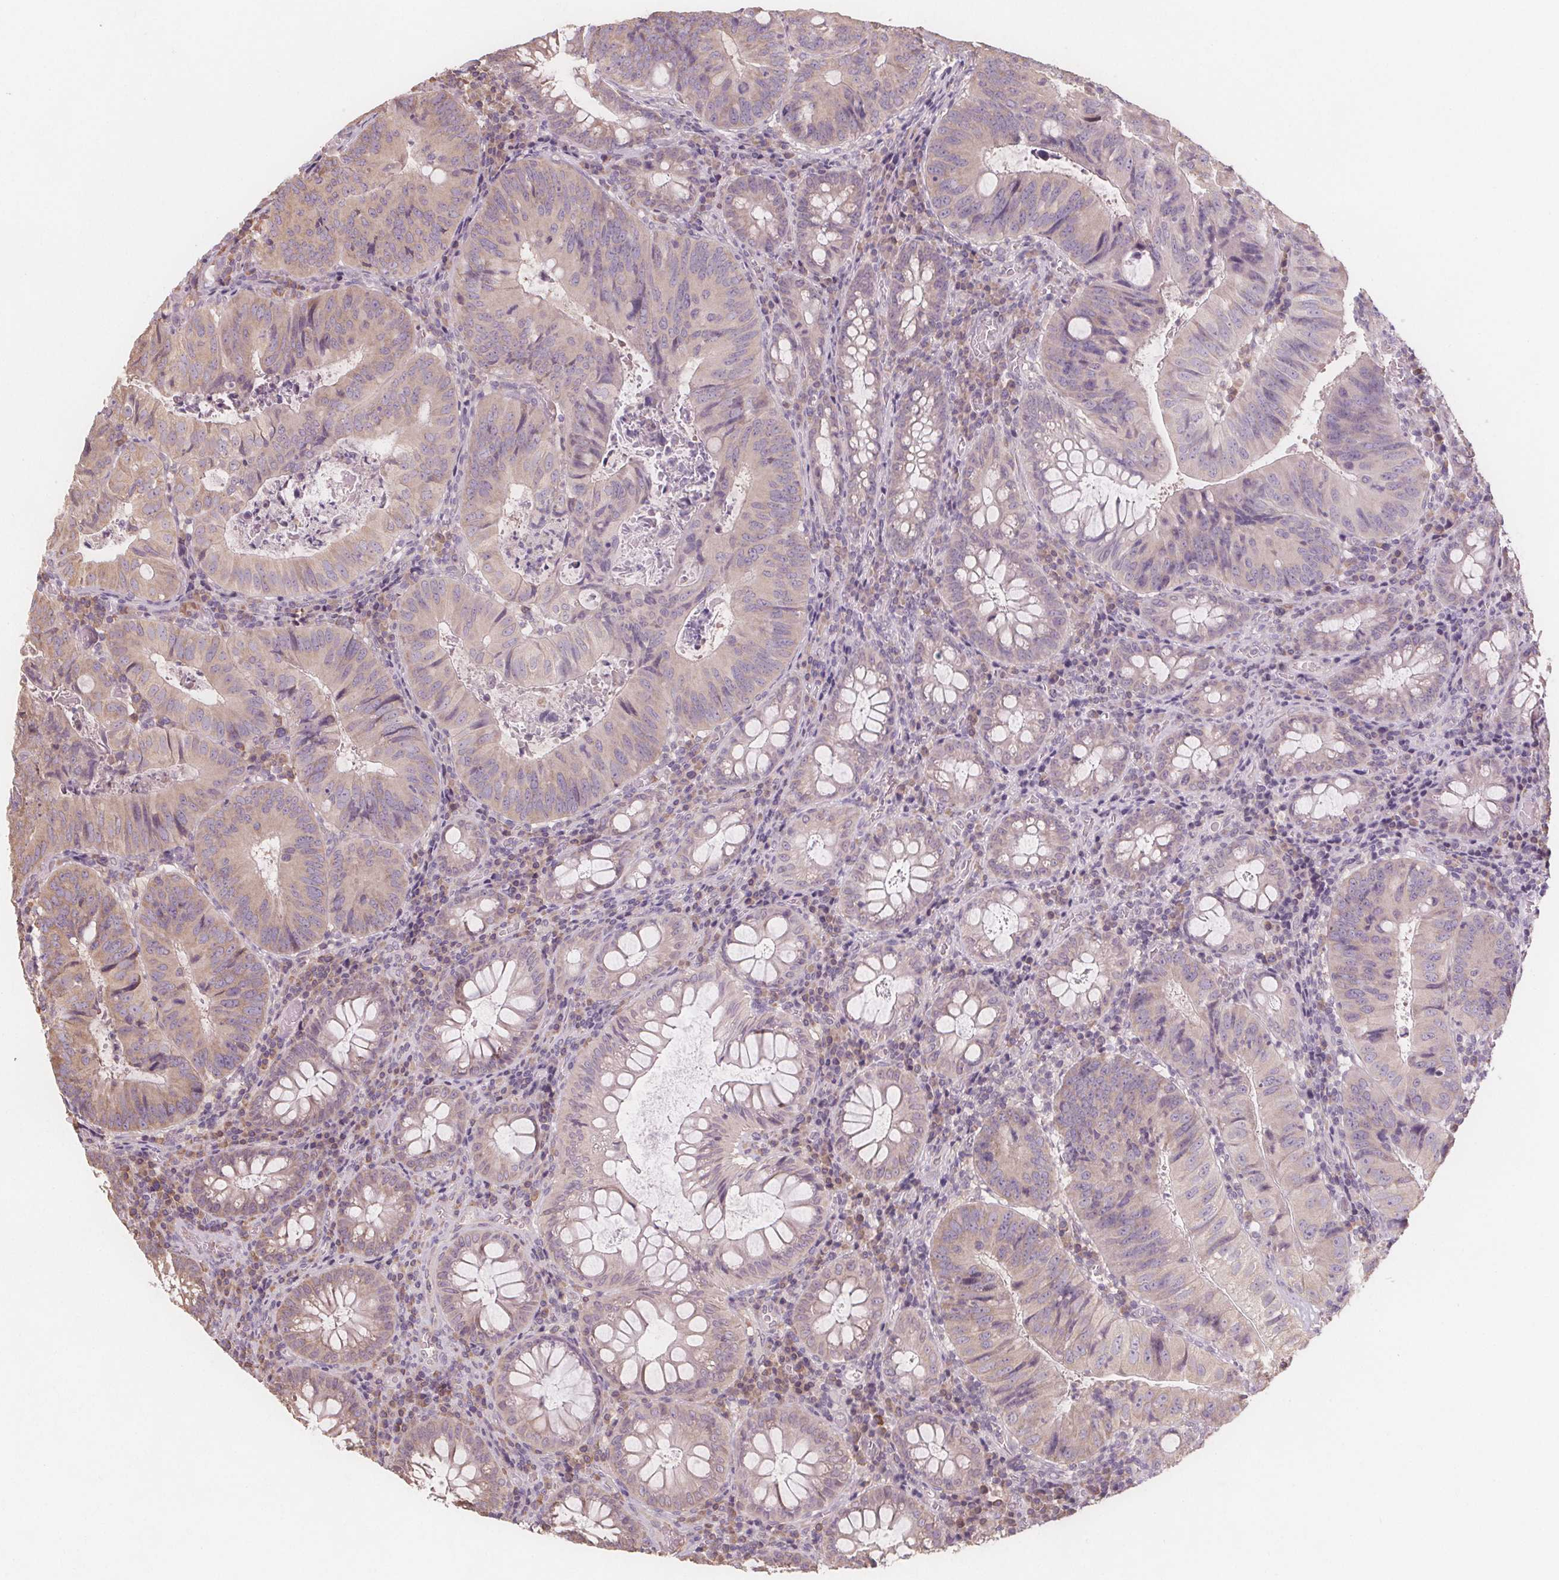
{"staining": {"intensity": "weak", "quantity": "<25%", "location": "cytoplasmic/membranous"}, "tissue": "colorectal cancer", "cell_type": "Tumor cells", "image_type": "cancer", "snomed": [{"axis": "morphology", "description": "Adenocarcinoma, NOS"}, {"axis": "topography", "description": "Colon"}], "caption": "High magnification brightfield microscopy of colorectal cancer (adenocarcinoma) stained with DAB (3,3'-diaminobenzidine) (brown) and counterstained with hematoxylin (blue): tumor cells show no significant expression. Nuclei are stained in blue.", "gene": "TMEM80", "patient": {"sex": "male", "age": 67}}